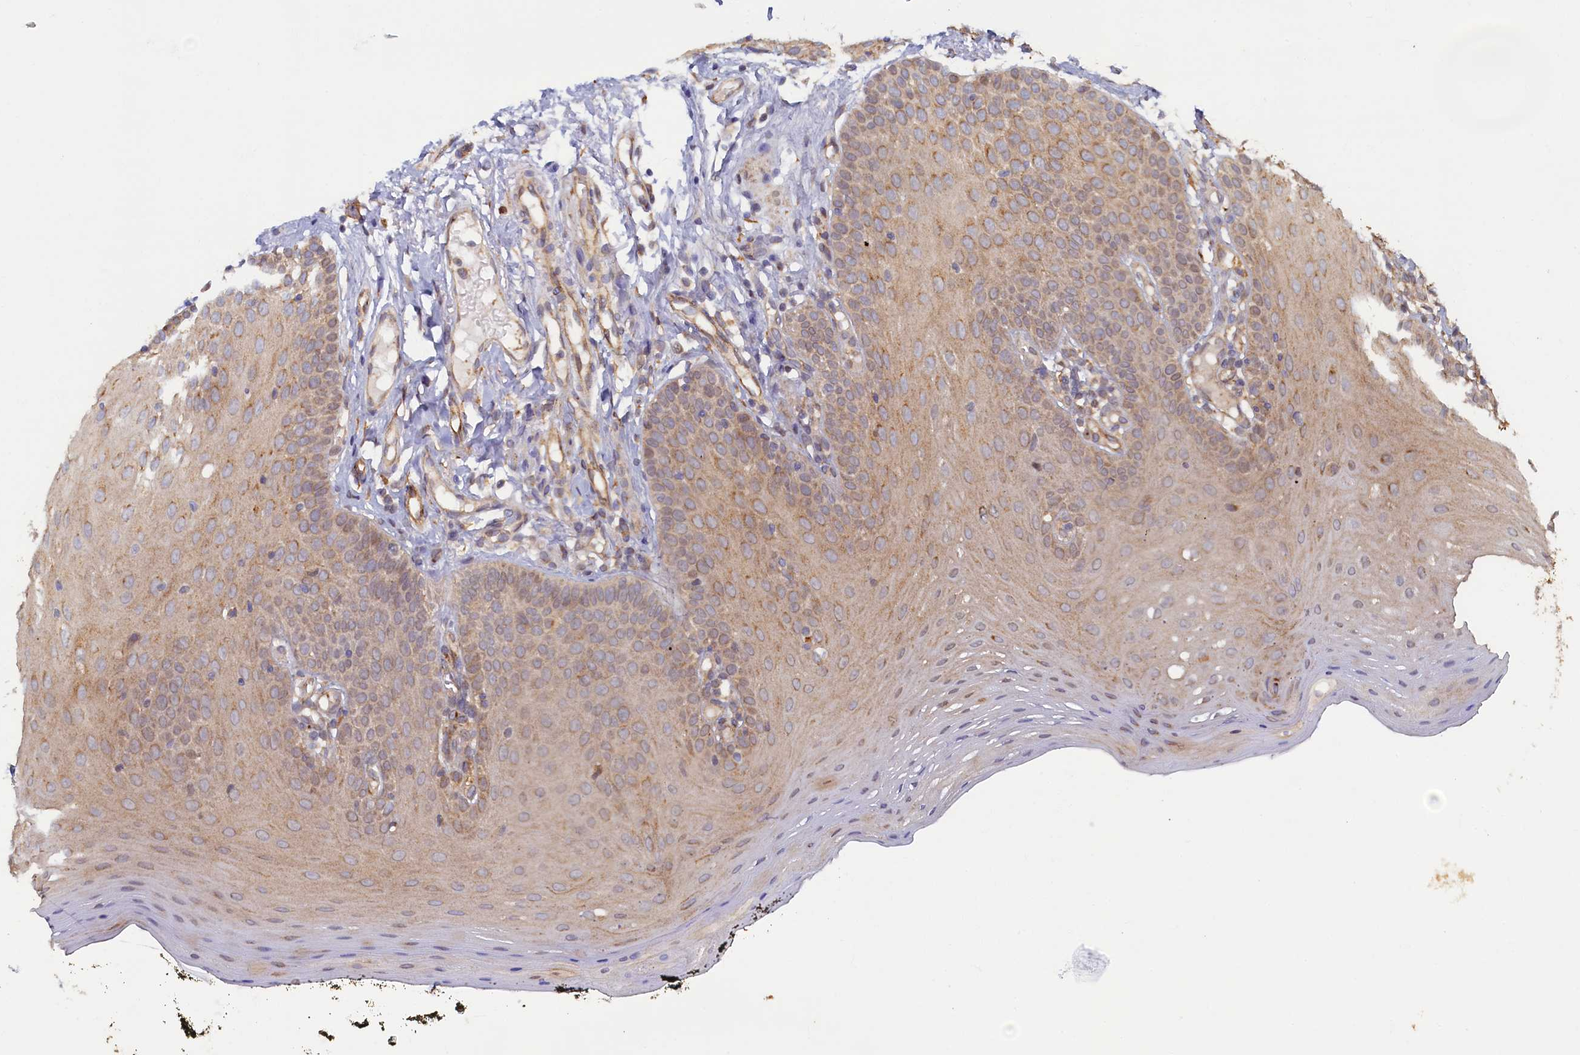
{"staining": {"intensity": "moderate", "quantity": "25%-75%", "location": "cytoplasmic/membranous"}, "tissue": "oral mucosa", "cell_type": "Squamous epithelial cells", "image_type": "normal", "snomed": [{"axis": "morphology", "description": "Normal tissue, NOS"}, {"axis": "topography", "description": "Oral tissue"}], "caption": "Moderate cytoplasmic/membranous positivity is appreciated in approximately 25%-75% of squamous epithelial cells in benign oral mucosa.", "gene": "STX12", "patient": {"sex": "male", "age": 74}}